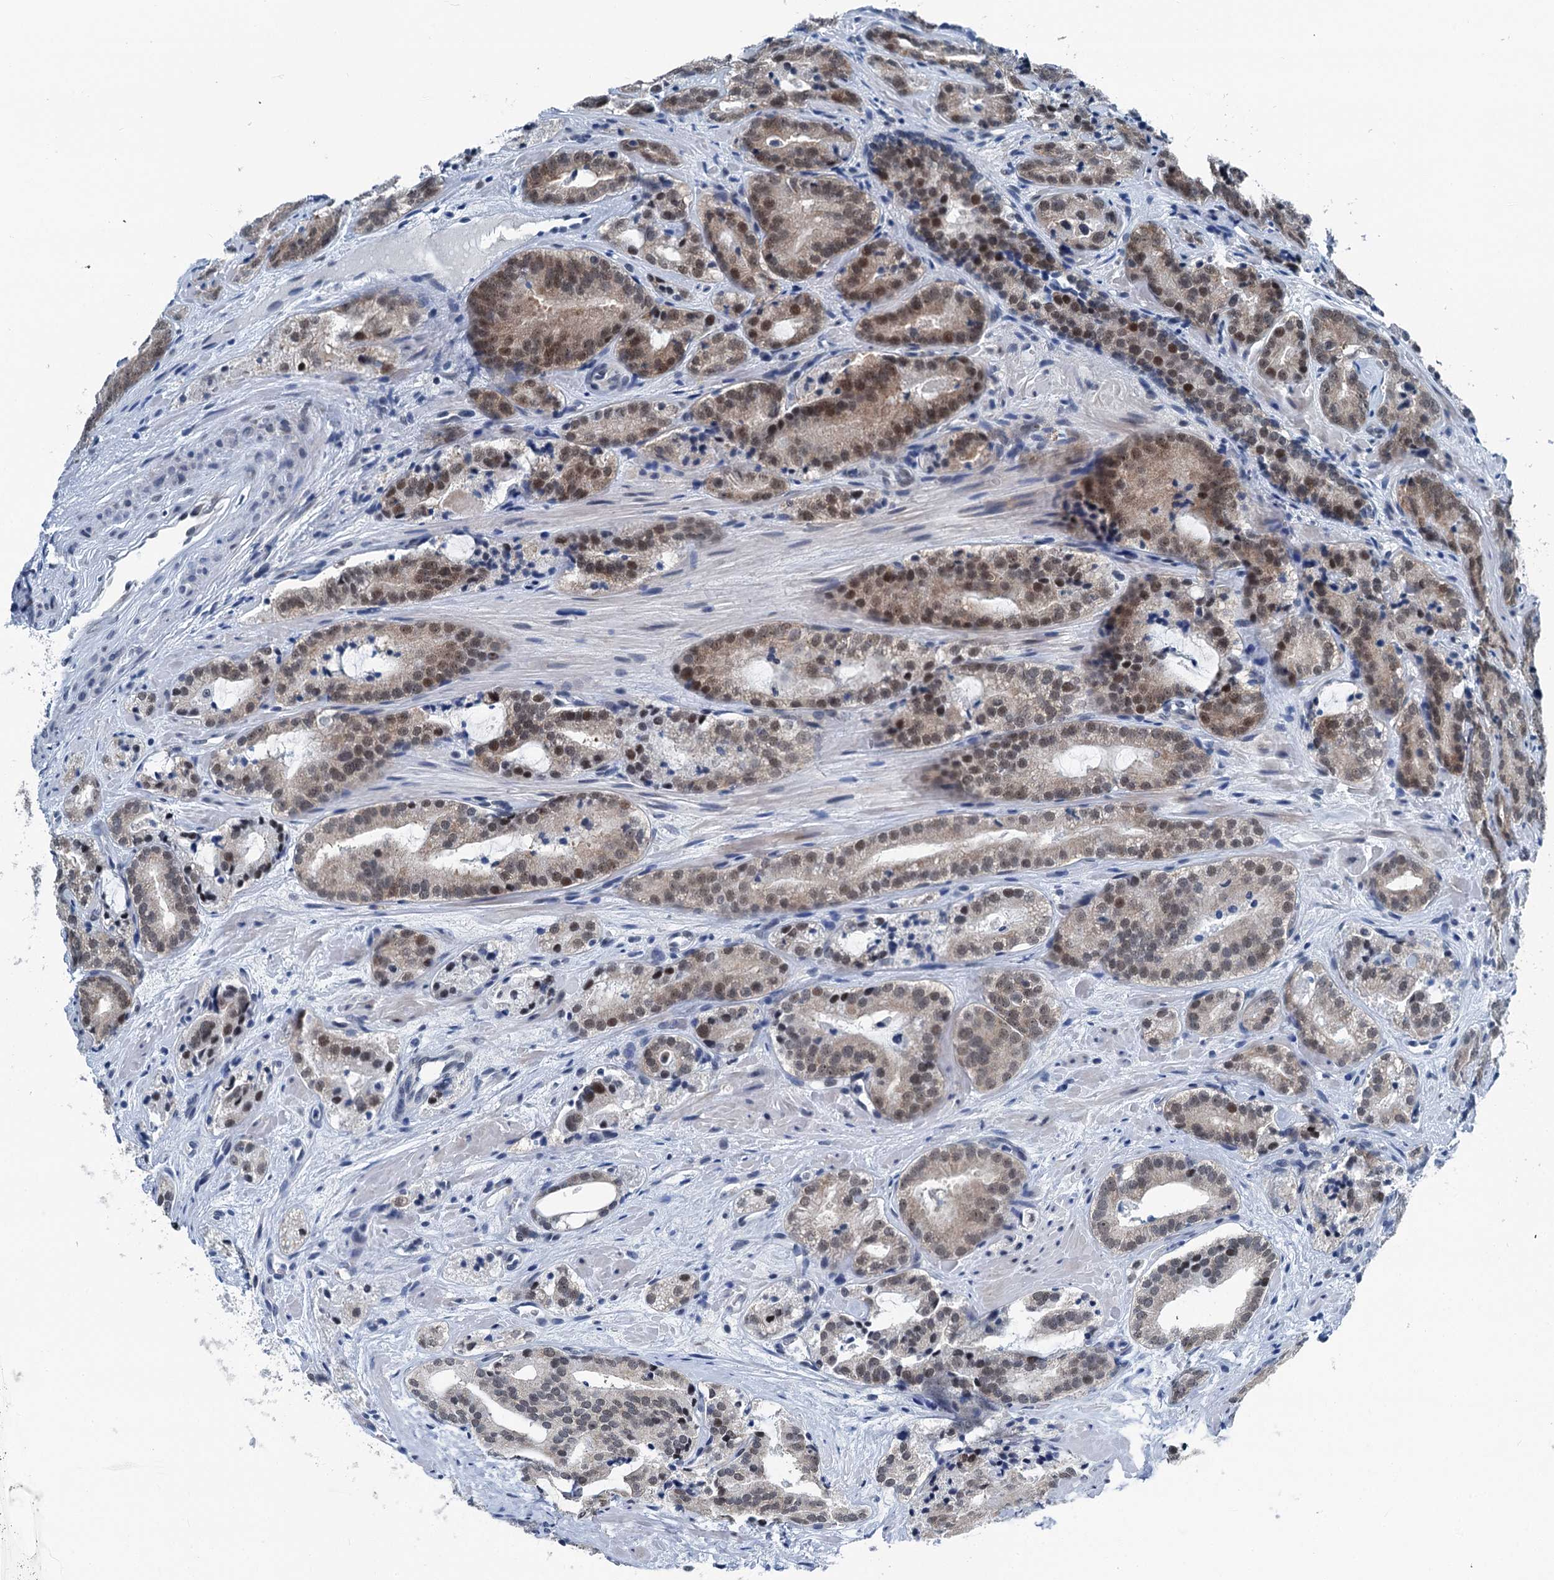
{"staining": {"intensity": "moderate", "quantity": "25%-75%", "location": "cytoplasmic/membranous,nuclear"}, "tissue": "prostate cancer", "cell_type": "Tumor cells", "image_type": "cancer", "snomed": [{"axis": "morphology", "description": "Adenocarcinoma, High grade"}, {"axis": "topography", "description": "Prostate"}], "caption": "Prostate cancer stained with IHC demonstrates moderate cytoplasmic/membranous and nuclear expression in approximately 25%-75% of tumor cells.", "gene": "TRPT1", "patient": {"sex": "male", "age": 57}}